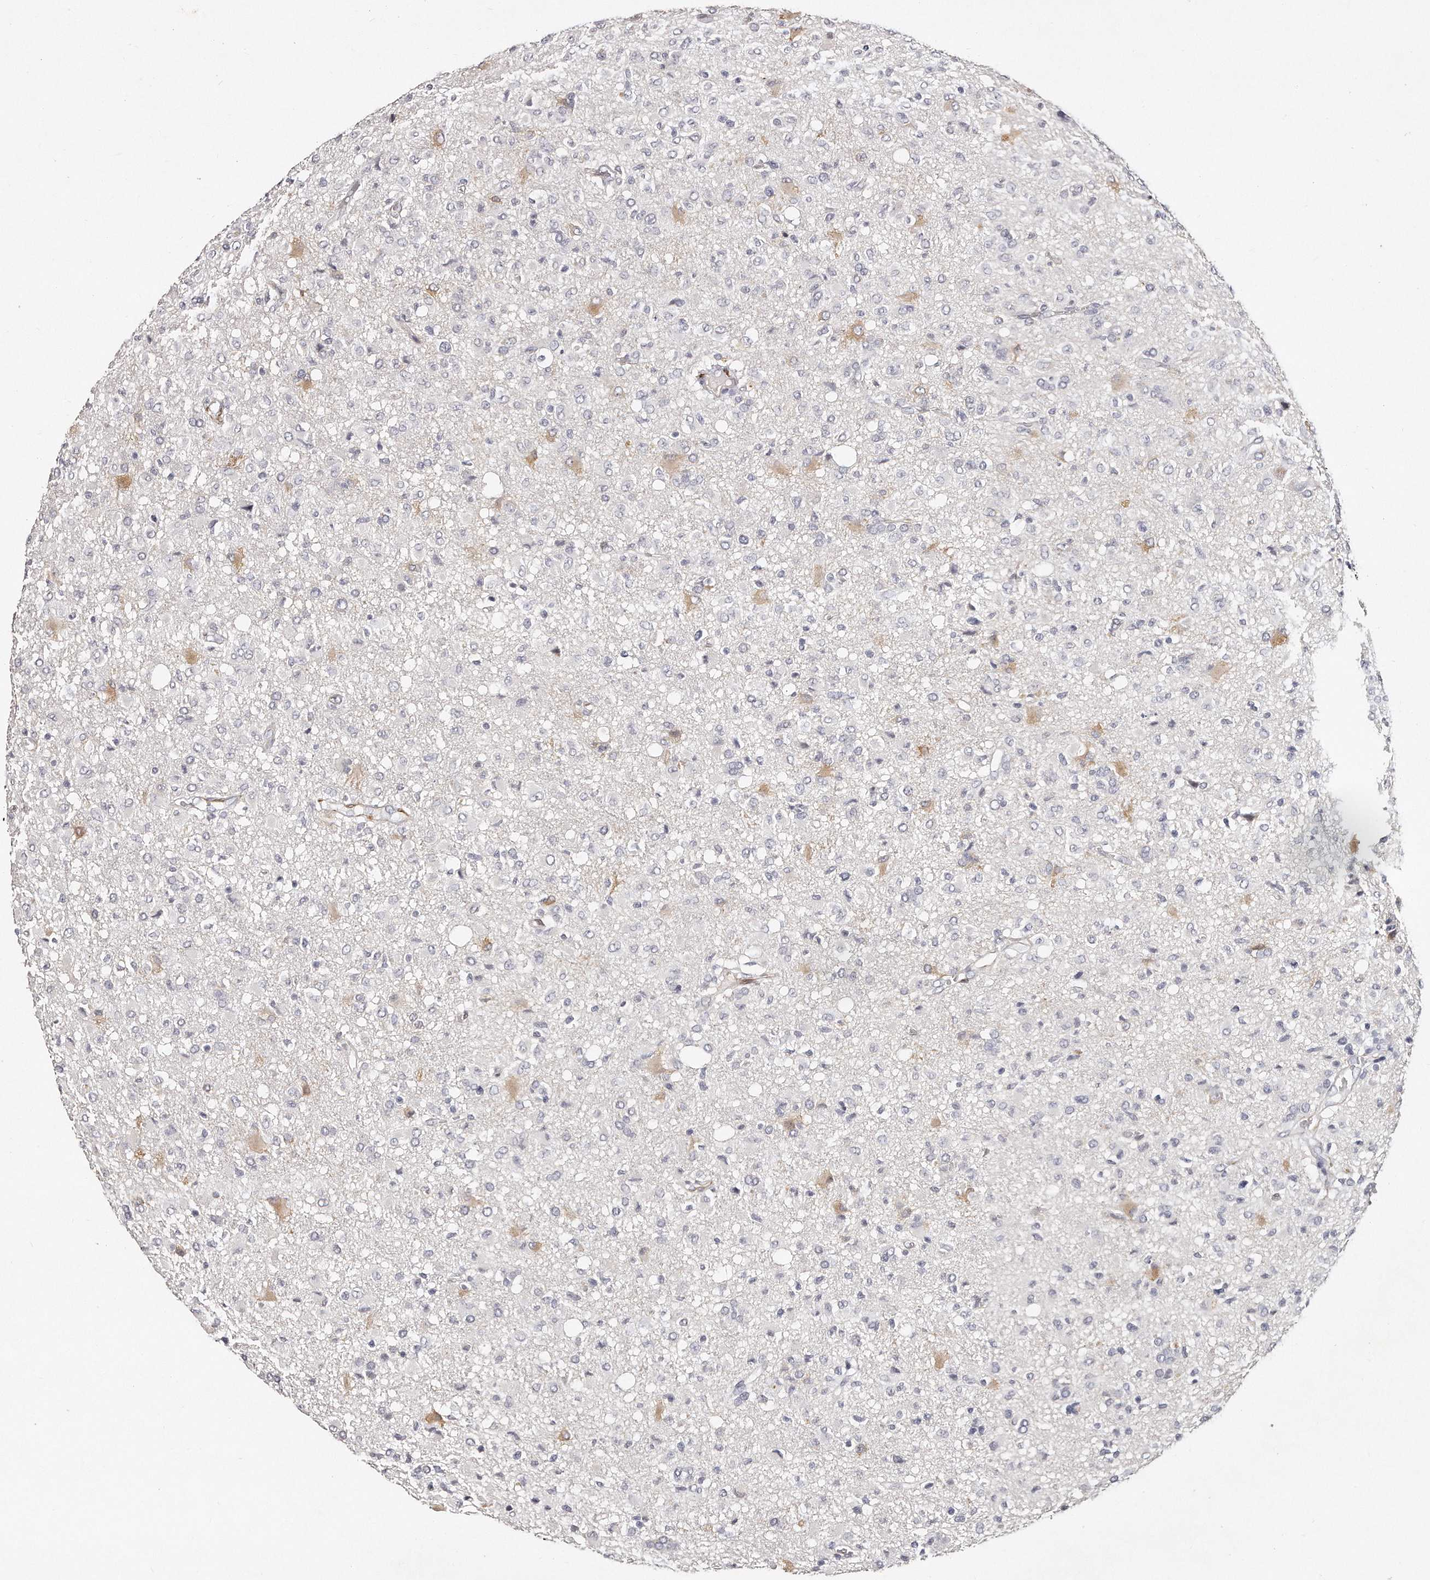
{"staining": {"intensity": "negative", "quantity": "none", "location": "none"}, "tissue": "glioma", "cell_type": "Tumor cells", "image_type": "cancer", "snomed": [{"axis": "morphology", "description": "Glioma, malignant, High grade"}, {"axis": "topography", "description": "Brain"}], "caption": "This is an immunohistochemistry histopathology image of human malignant high-grade glioma. There is no expression in tumor cells.", "gene": "LMOD1", "patient": {"sex": "female", "age": 57}}